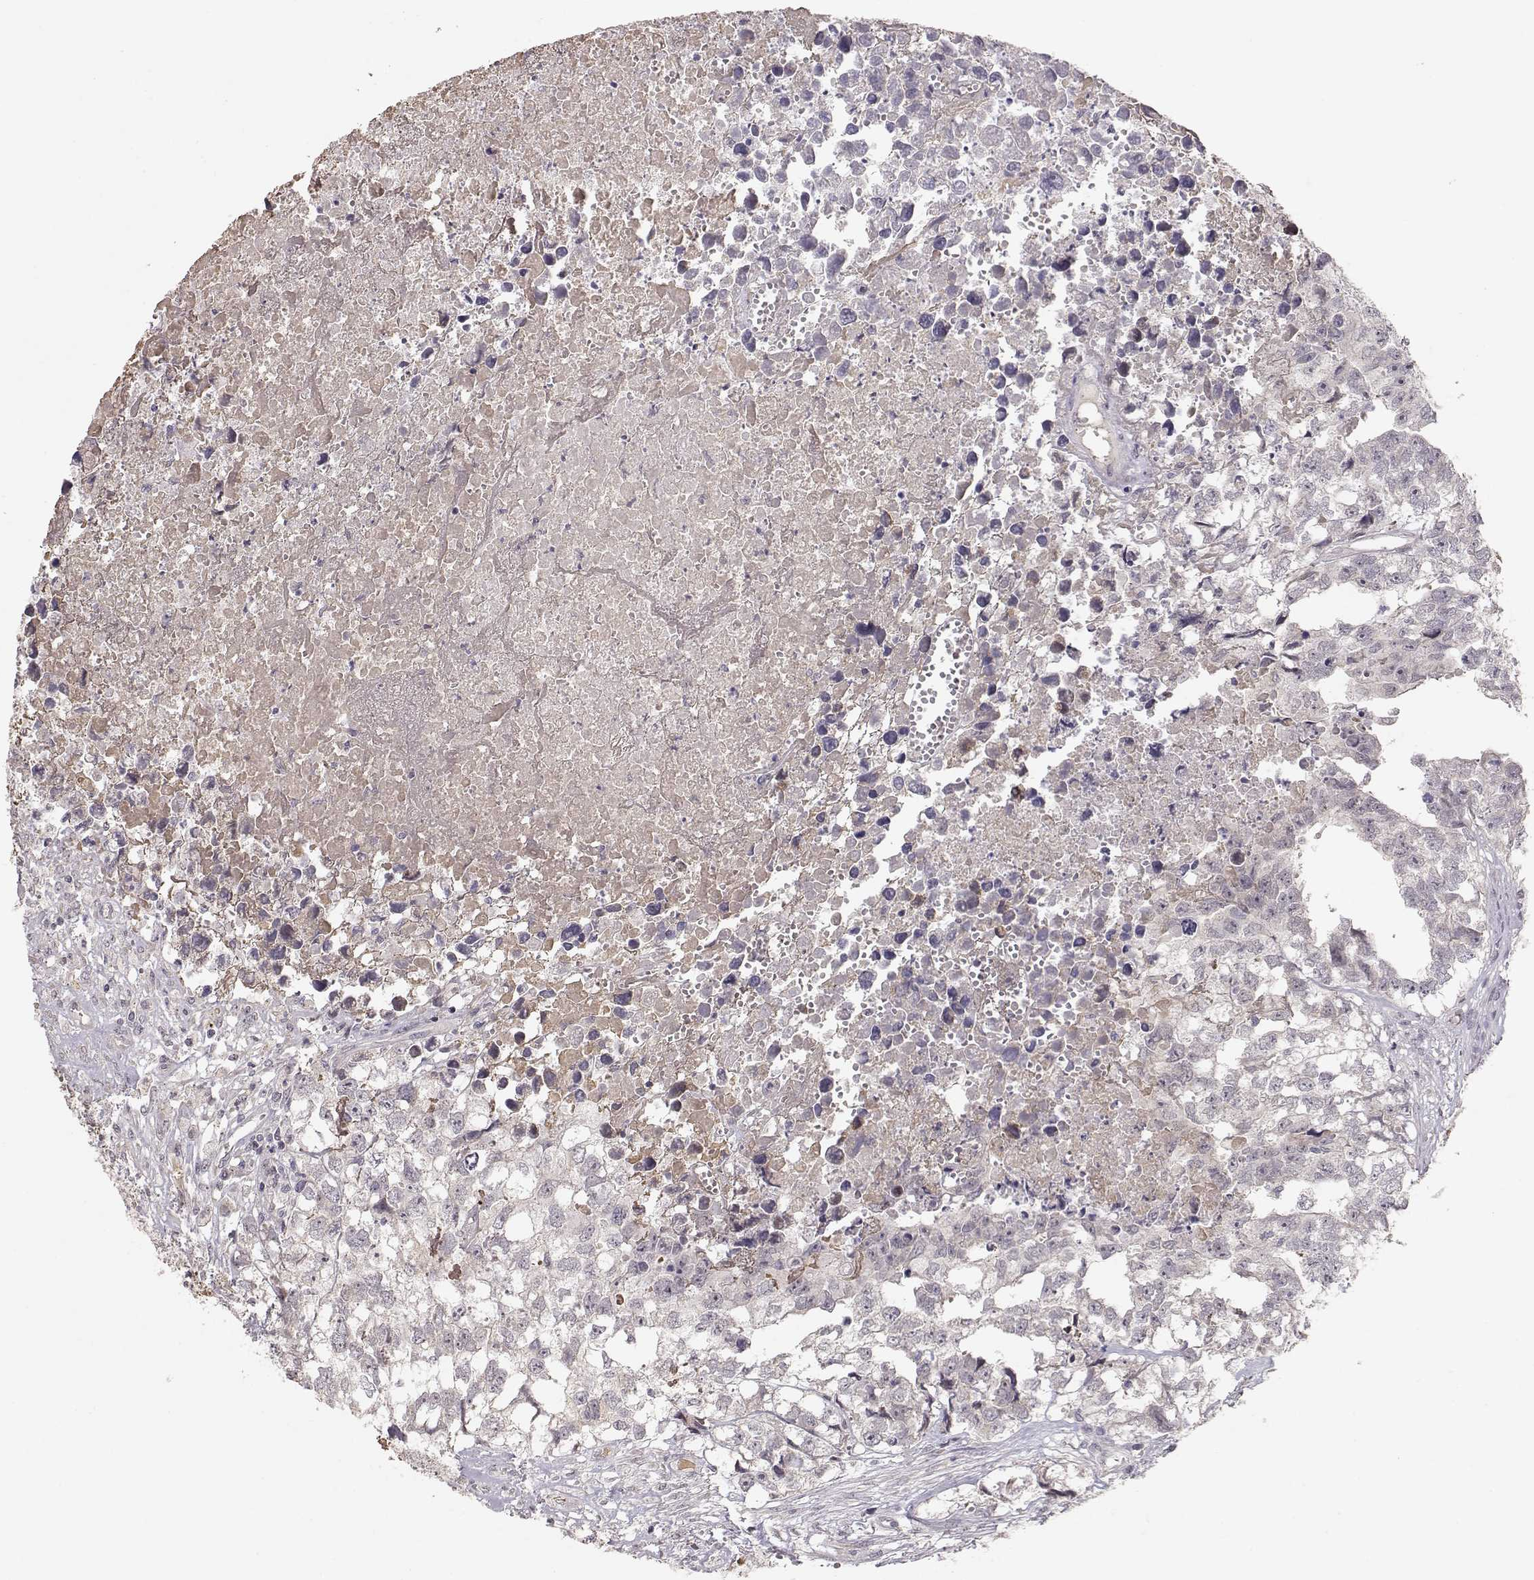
{"staining": {"intensity": "negative", "quantity": "none", "location": "none"}, "tissue": "testis cancer", "cell_type": "Tumor cells", "image_type": "cancer", "snomed": [{"axis": "morphology", "description": "Carcinoma, Embryonal, NOS"}, {"axis": "morphology", "description": "Teratoma, malignant, NOS"}, {"axis": "topography", "description": "Testis"}], "caption": "DAB (3,3'-diaminobenzidine) immunohistochemical staining of human teratoma (malignant) (testis) displays no significant staining in tumor cells. The staining was performed using DAB (3,3'-diaminobenzidine) to visualize the protein expression in brown, while the nuclei were stained in blue with hematoxylin (Magnification: 20x).", "gene": "PNMT", "patient": {"sex": "male", "age": 44}}